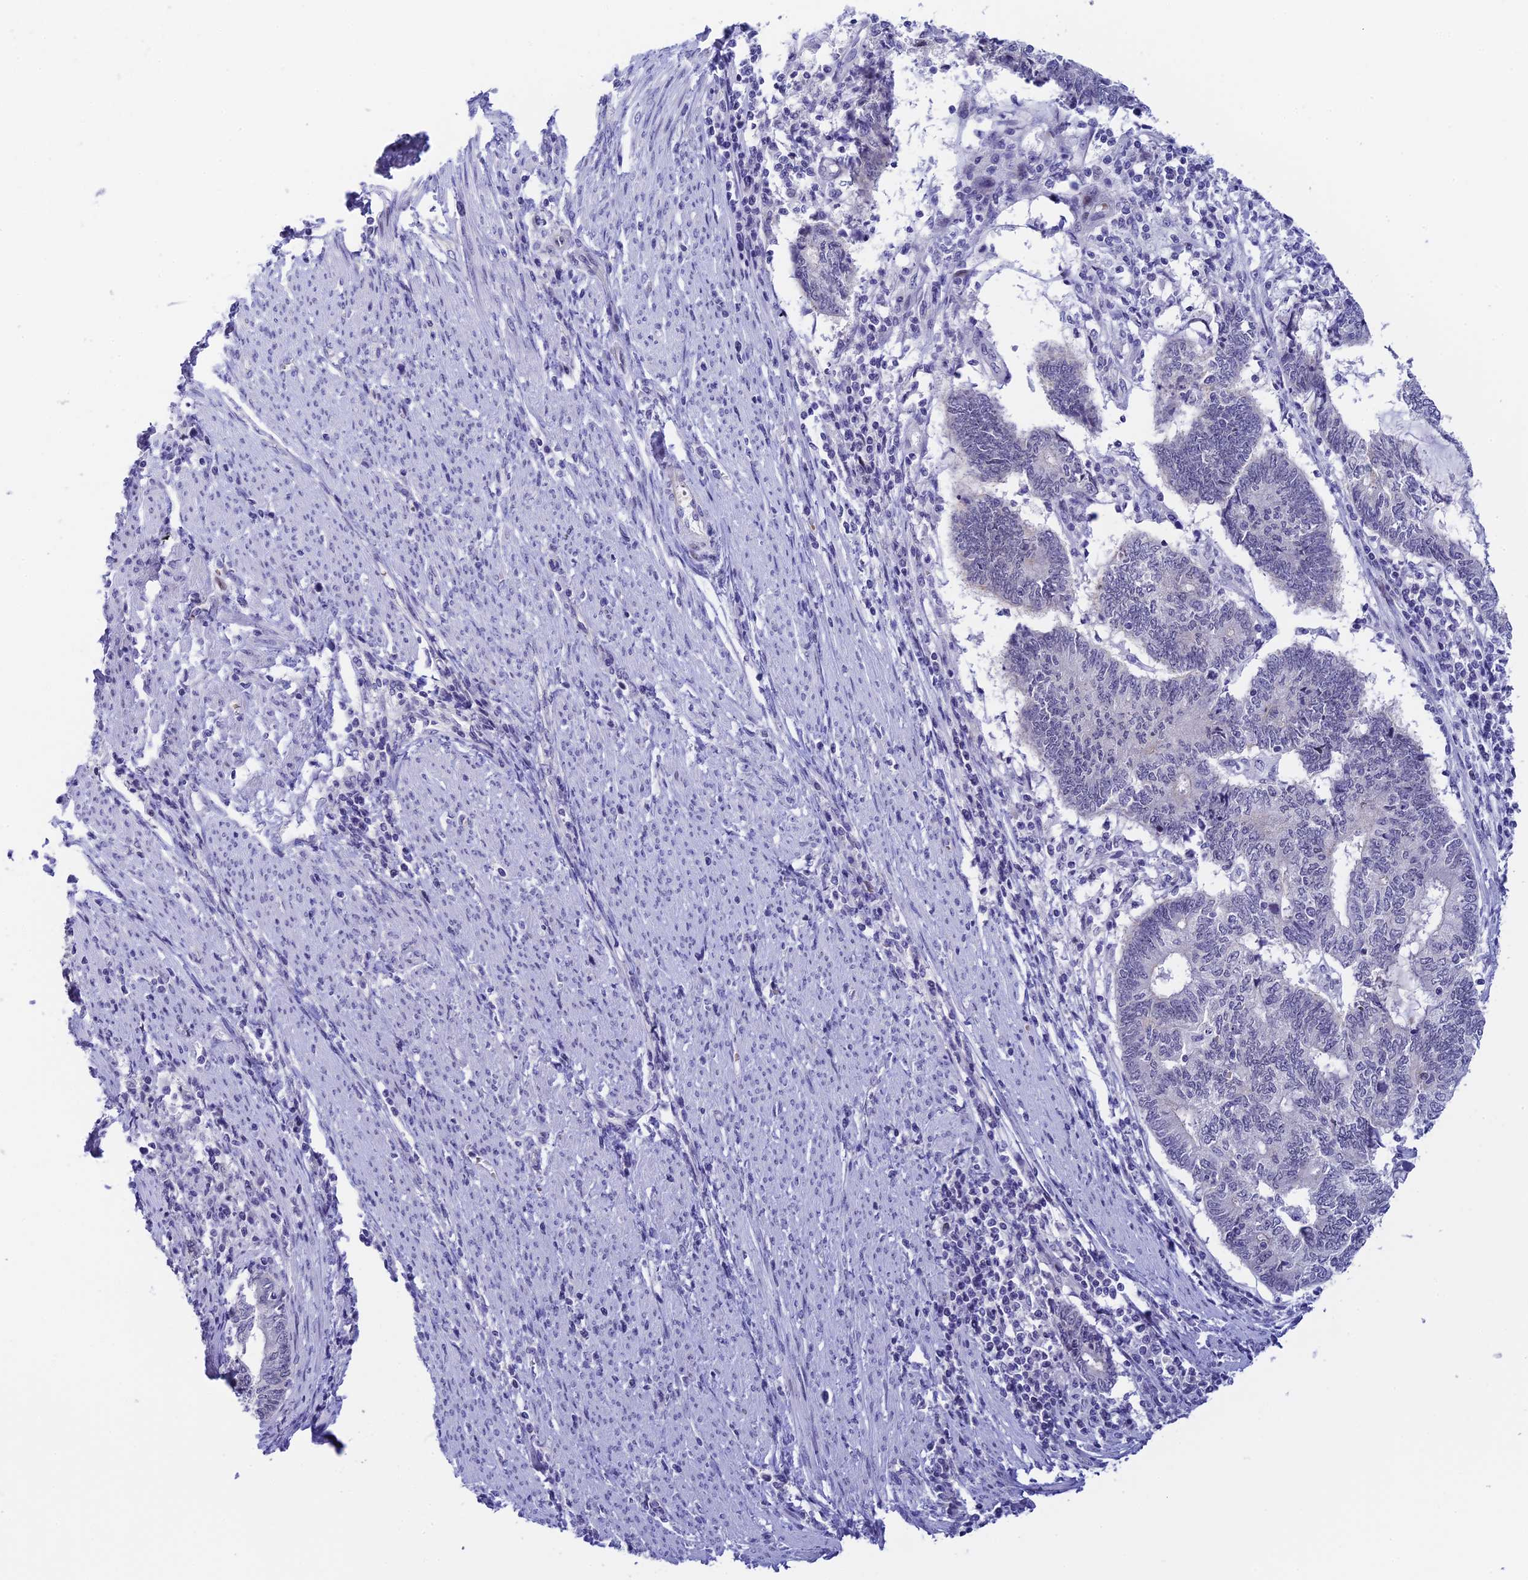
{"staining": {"intensity": "negative", "quantity": "none", "location": "none"}, "tissue": "endometrial cancer", "cell_type": "Tumor cells", "image_type": "cancer", "snomed": [{"axis": "morphology", "description": "Adenocarcinoma, NOS"}, {"axis": "topography", "description": "Uterus"}, {"axis": "topography", "description": "Endometrium"}], "caption": "The immunohistochemistry photomicrograph has no significant staining in tumor cells of endometrial adenocarcinoma tissue.", "gene": "RASGEF1B", "patient": {"sex": "female", "age": 70}}